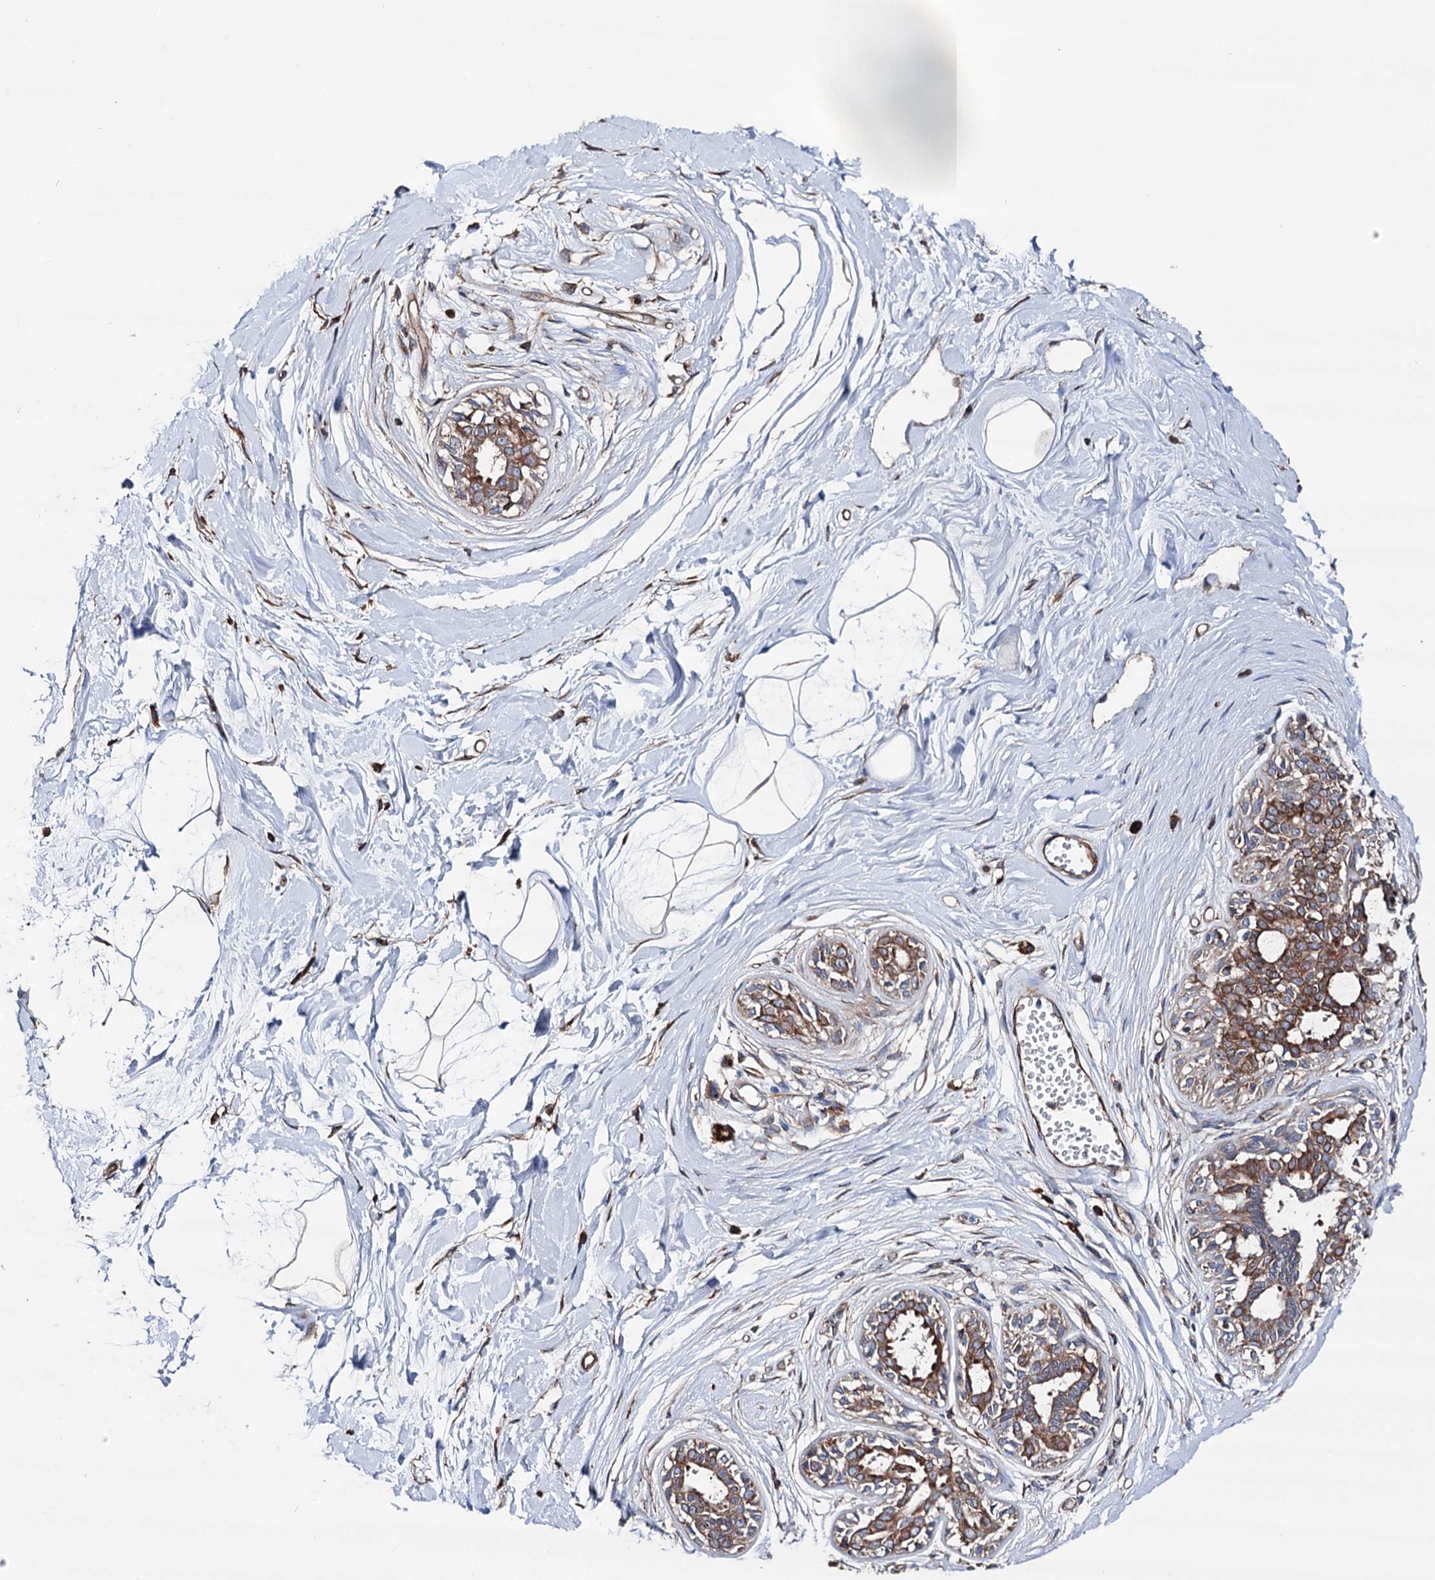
{"staining": {"intensity": "weak", "quantity": "25%-75%", "location": "cytoplasmic/membranous"}, "tissue": "breast", "cell_type": "Adipocytes", "image_type": "normal", "snomed": [{"axis": "morphology", "description": "Normal tissue, NOS"}, {"axis": "topography", "description": "Breast"}], "caption": "This is an image of immunohistochemistry staining of benign breast, which shows weak staining in the cytoplasmic/membranous of adipocytes.", "gene": "ERP29", "patient": {"sex": "female", "age": 45}}